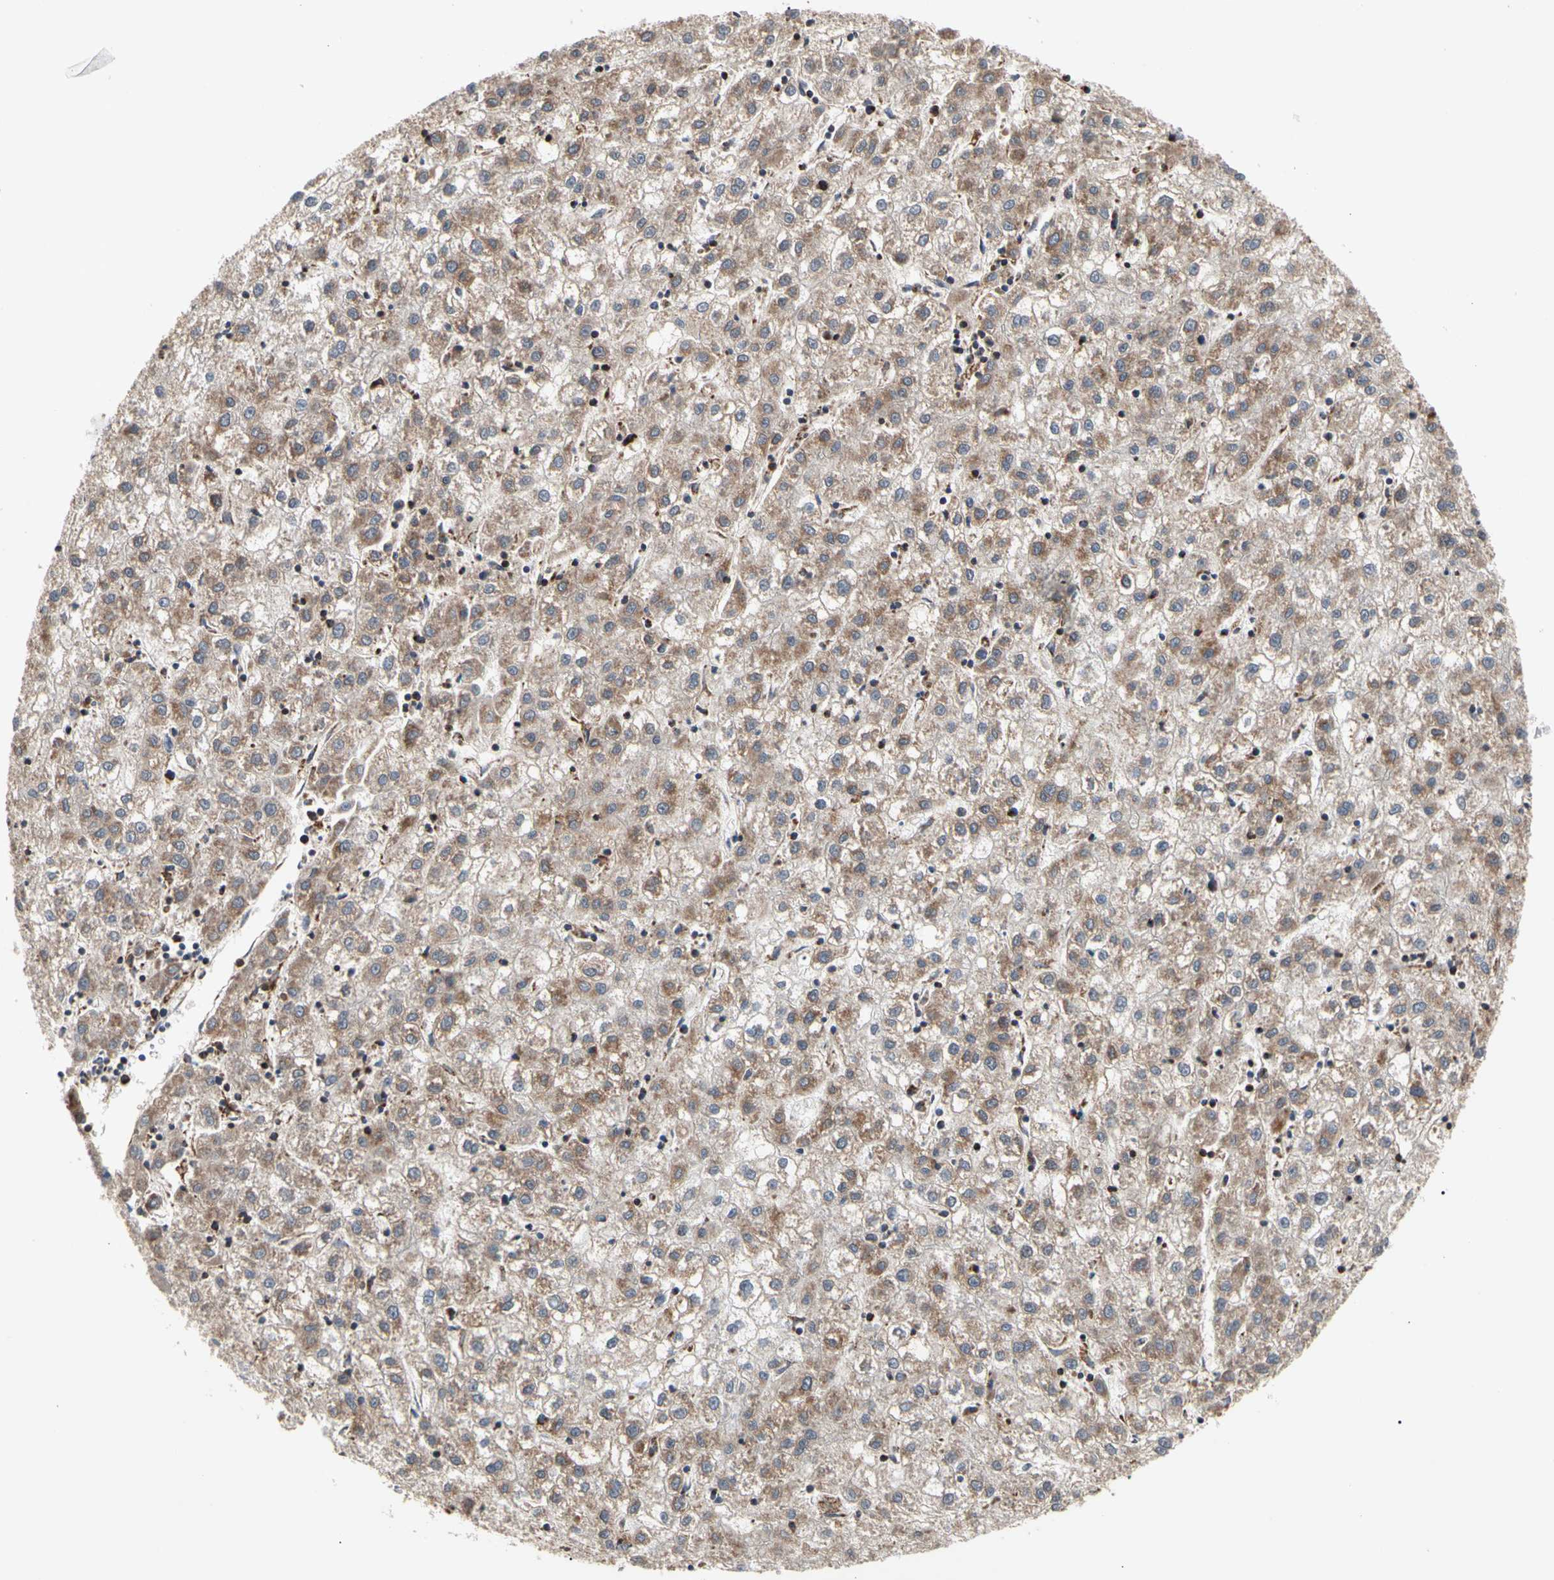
{"staining": {"intensity": "moderate", "quantity": ">75%", "location": "cytoplasmic/membranous"}, "tissue": "liver cancer", "cell_type": "Tumor cells", "image_type": "cancer", "snomed": [{"axis": "morphology", "description": "Carcinoma, Hepatocellular, NOS"}, {"axis": "topography", "description": "Liver"}], "caption": "Human liver hepatocellular carcinoma stained with a protein marker displays moderate staining in tumor cells.", "gene": "GPD2", "patient": {"sex": "male", "age": 72}}